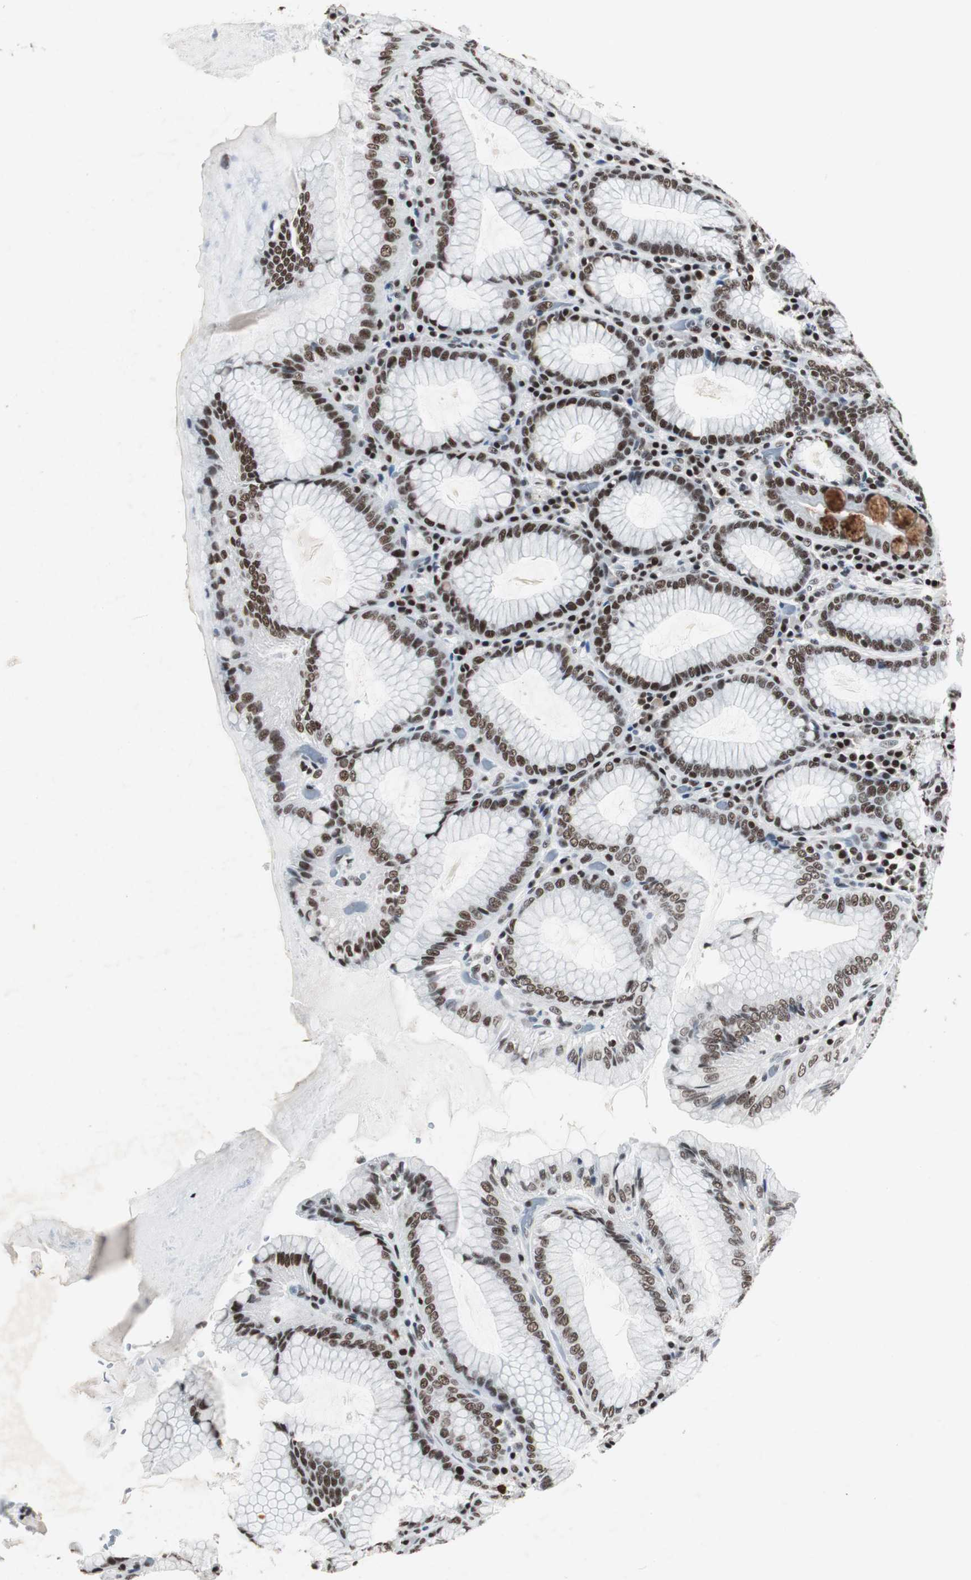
{"staining": {"intensity": "strong", "quantity": ">75%", "location": "nuclear"}, "tissue": "stomach", "cell_type": "Glandular cells", "image_type": "normal", "snomed": [{"axis": "morphology", "description": "Normal tissue, NOS"}, {"axis": "topography", "description": "Stomach, lower"}], "caption": "IHC micrograph of benign human stomach stained for a protein (brown), which displays high levels of strong nuclear positivity in approximately >75% of glandular cells.", "gene": "RAD9A", "patient": {"sex": "female", "age": 76}}